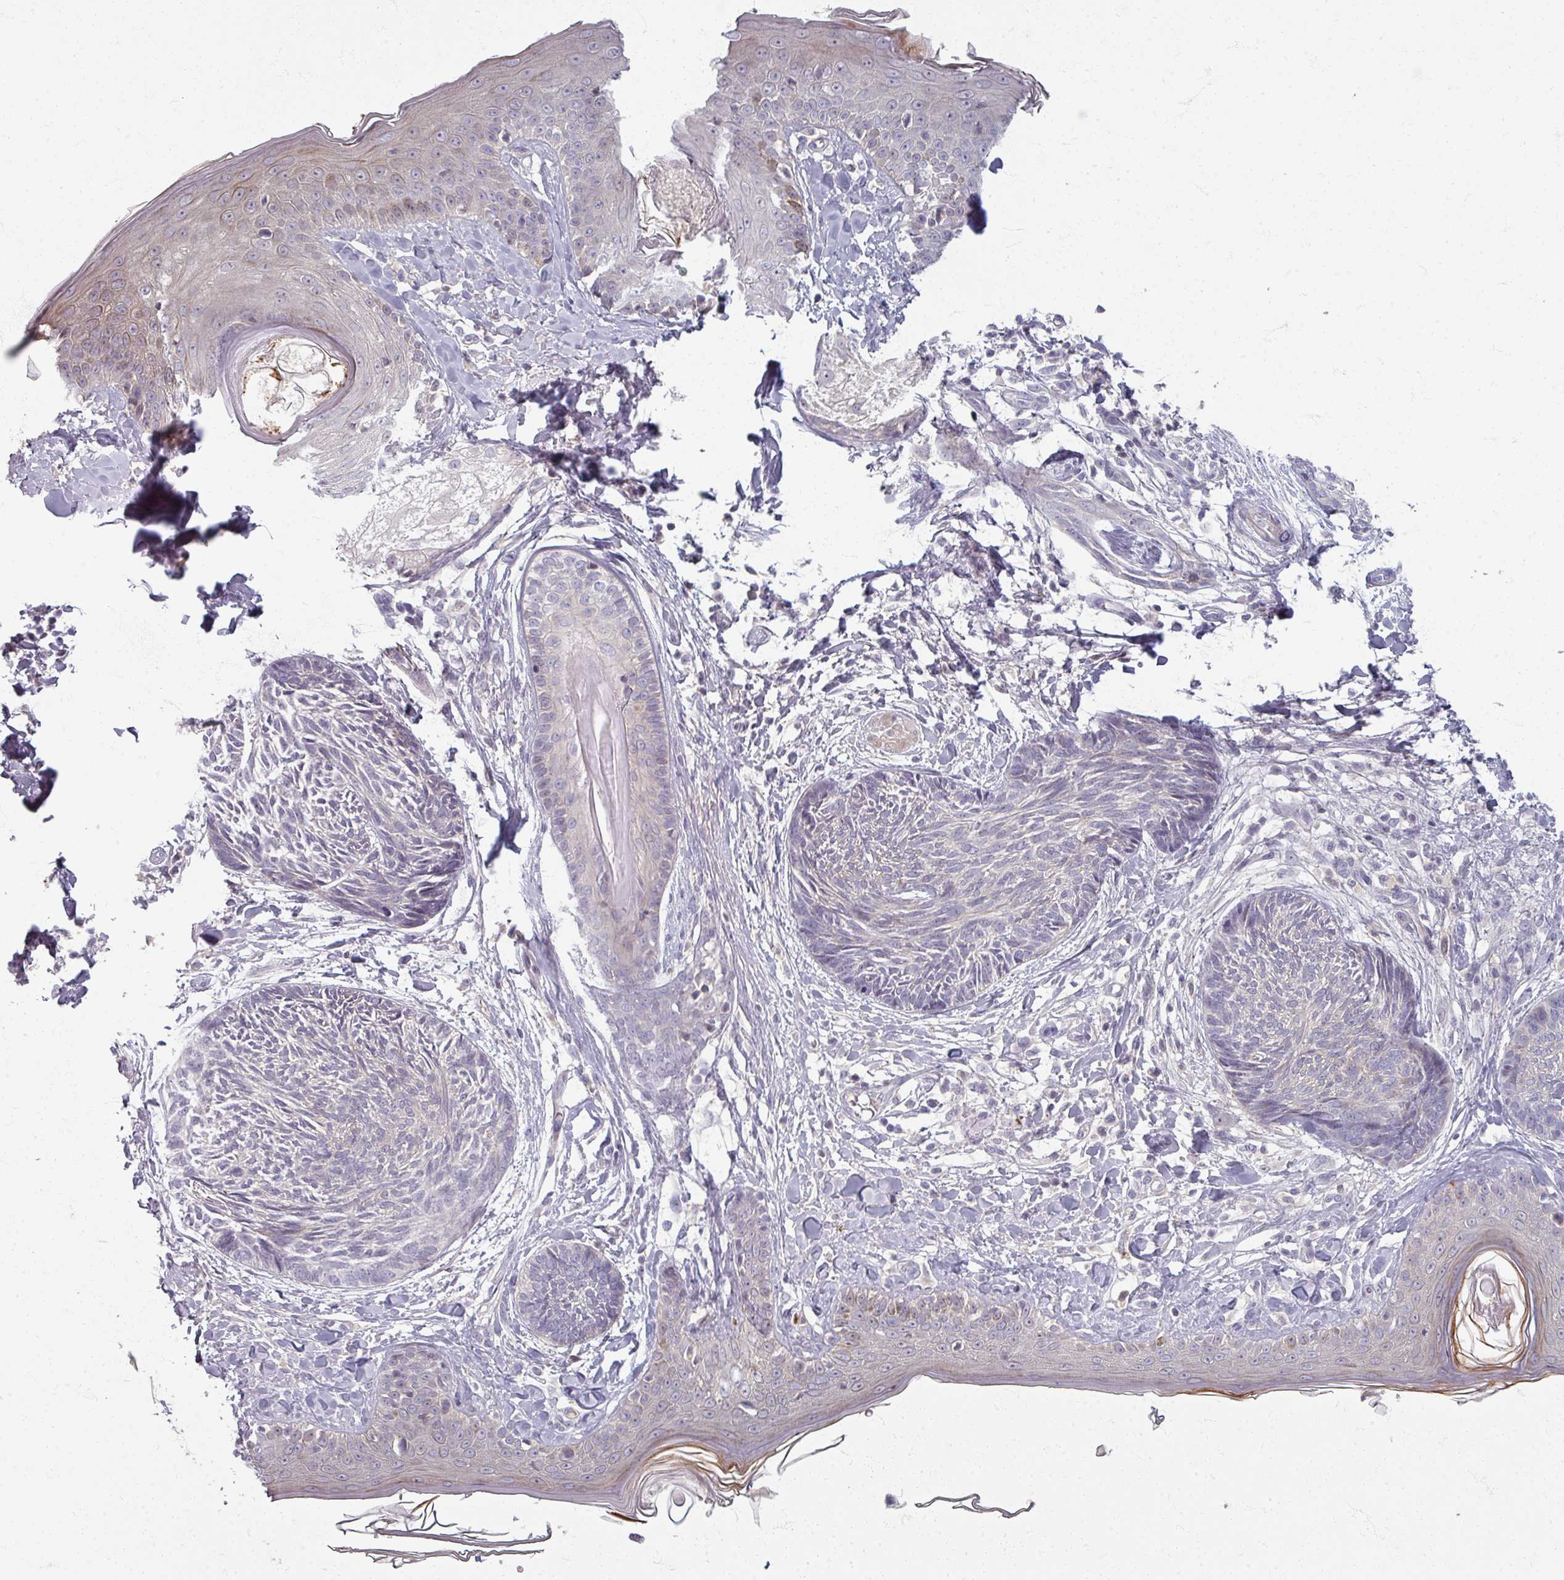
{"staining": {"intensity": "negative", "quantity": "none", "location": "none"}, "tissue": "skin cancer", "cell_type": "Tumor cells", "image_type": "cancer", "snomed": [{"axis": "morphology", "description": "Basal cell carcinoma"}, {"axis": "topography", "description": "Skin"}], "caption": "Immunohistochemistry of human skin cancer (basal cell carcinoma) displays no positivity in tumor cells.", "gene": "TTLL7", "patient": {"sex": "male", "age": 73}}